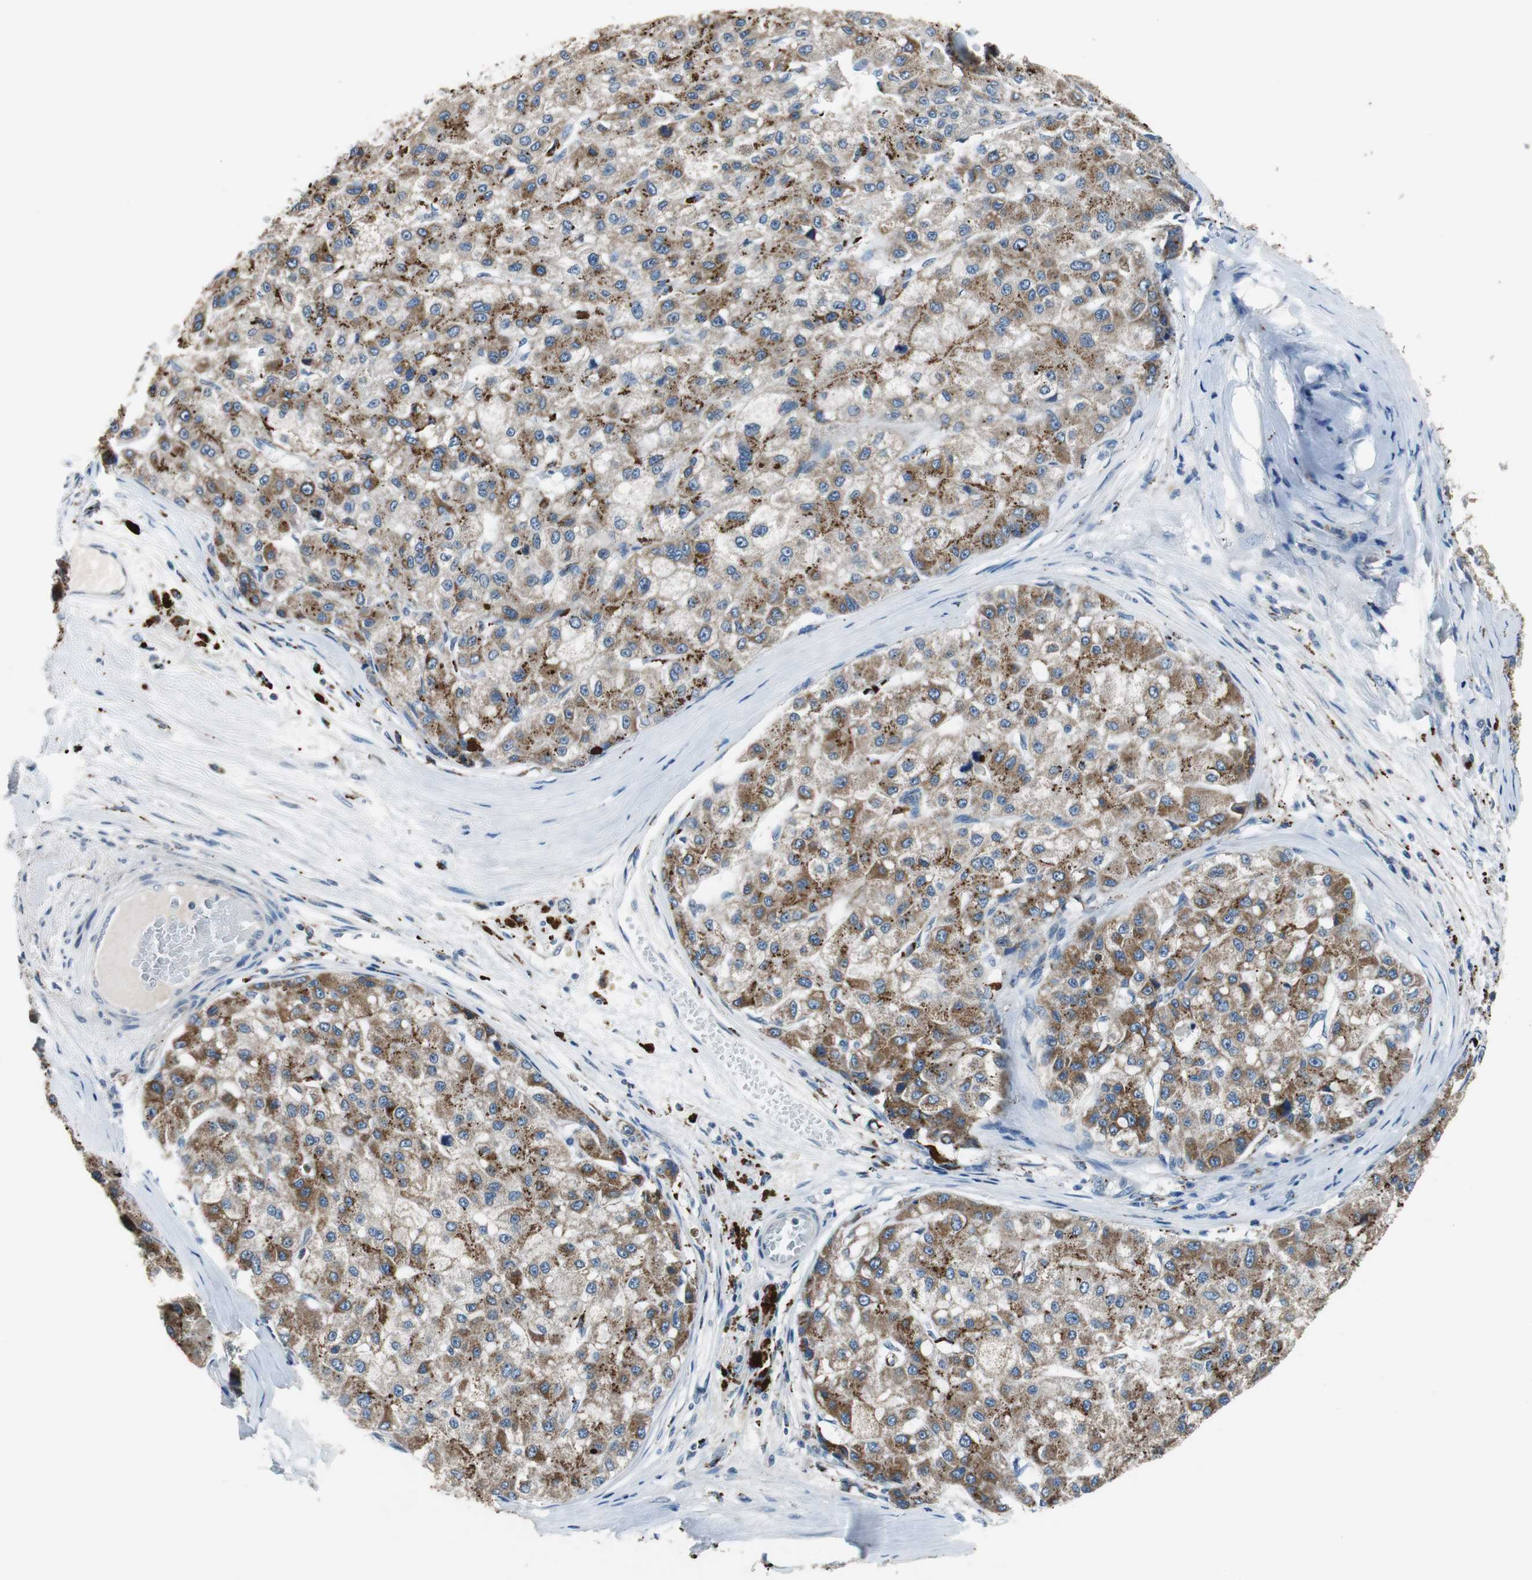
{"staining": {"intensity": "moderate", "quantity": ">75%", "location": "cytoplasmic/membranous"}, "tissue": "liver cancer", "cell_type": "Tumor cells", "image_type": "cancer", "snomed": [{"axis": "morphology", "description": "Carcinoma, Hepatocellular, NOS"}, {"axis": "topography", "description": "Liver"}], "caption": "Liver cancer was stained to show a protein in brown. There is medium levels of moderate cytoplasmic/membranous expression in approximately >75% of tumor cells.", "gene": "NLGN1", "patient": {"sex": "male", "age": 80}}